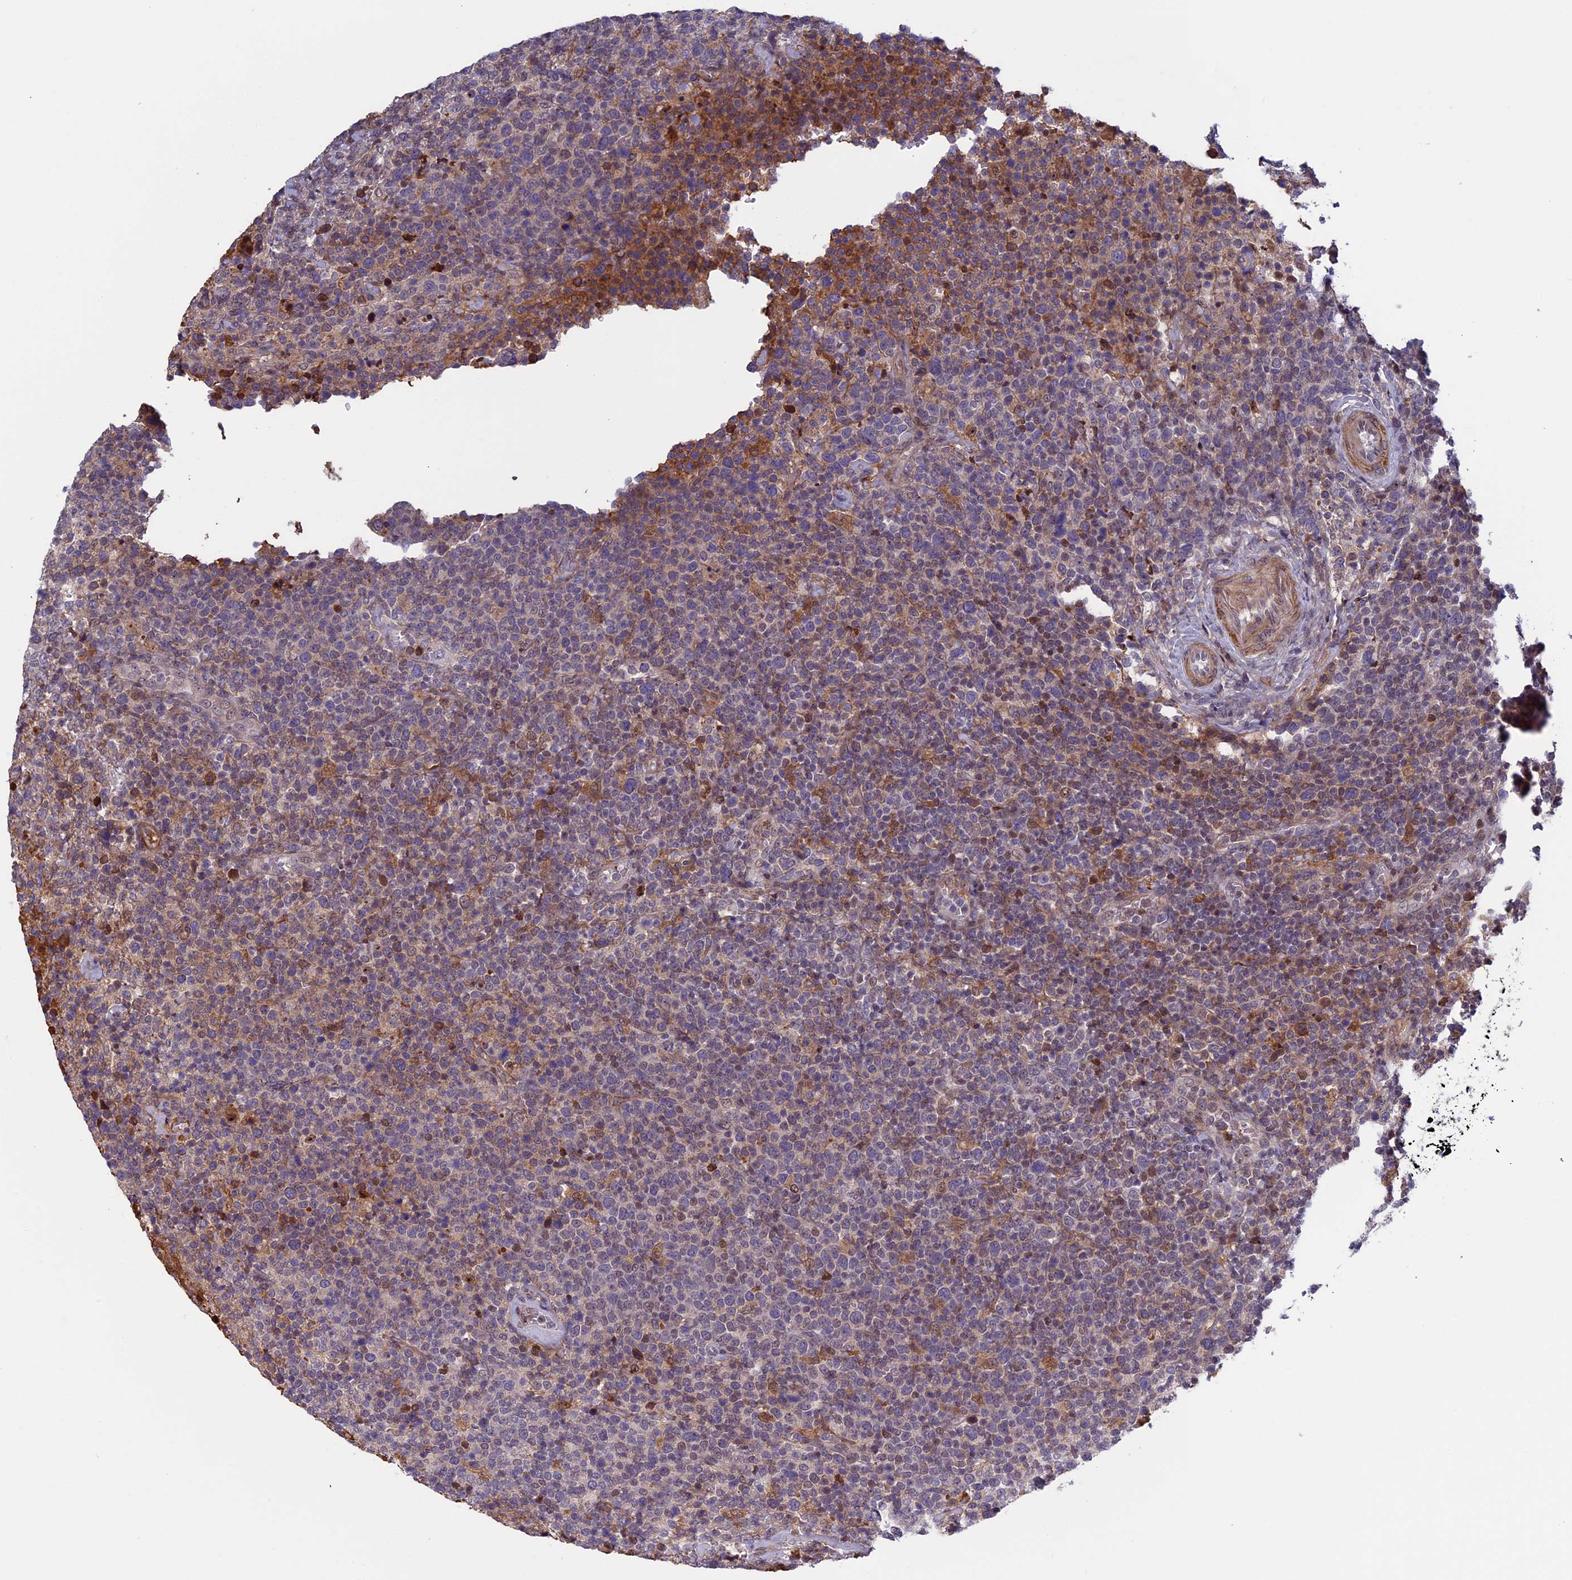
{"staining": {"intensity": "weak", "quantity": "25%-75%", "location": "cytoplasmic/membranous"}, "tissue": "lymphoma", "cell_type": "Tumor cells", "image_type": "cancer", "snomed": [{"axis": "morphology", "description": "Malignant lymphoma, non-Hodgkin's type, High grade"}, {"axis": "topography", "description": "Lymph node"}], "caption": "Lymphoma stained with a brown dye exhibits weak cytoplasmic/membranous positive positivity in approximately 25%-75% of tumor cells.", "gene": "FADS1", "patient": {"sex": "male", "age": 61}}